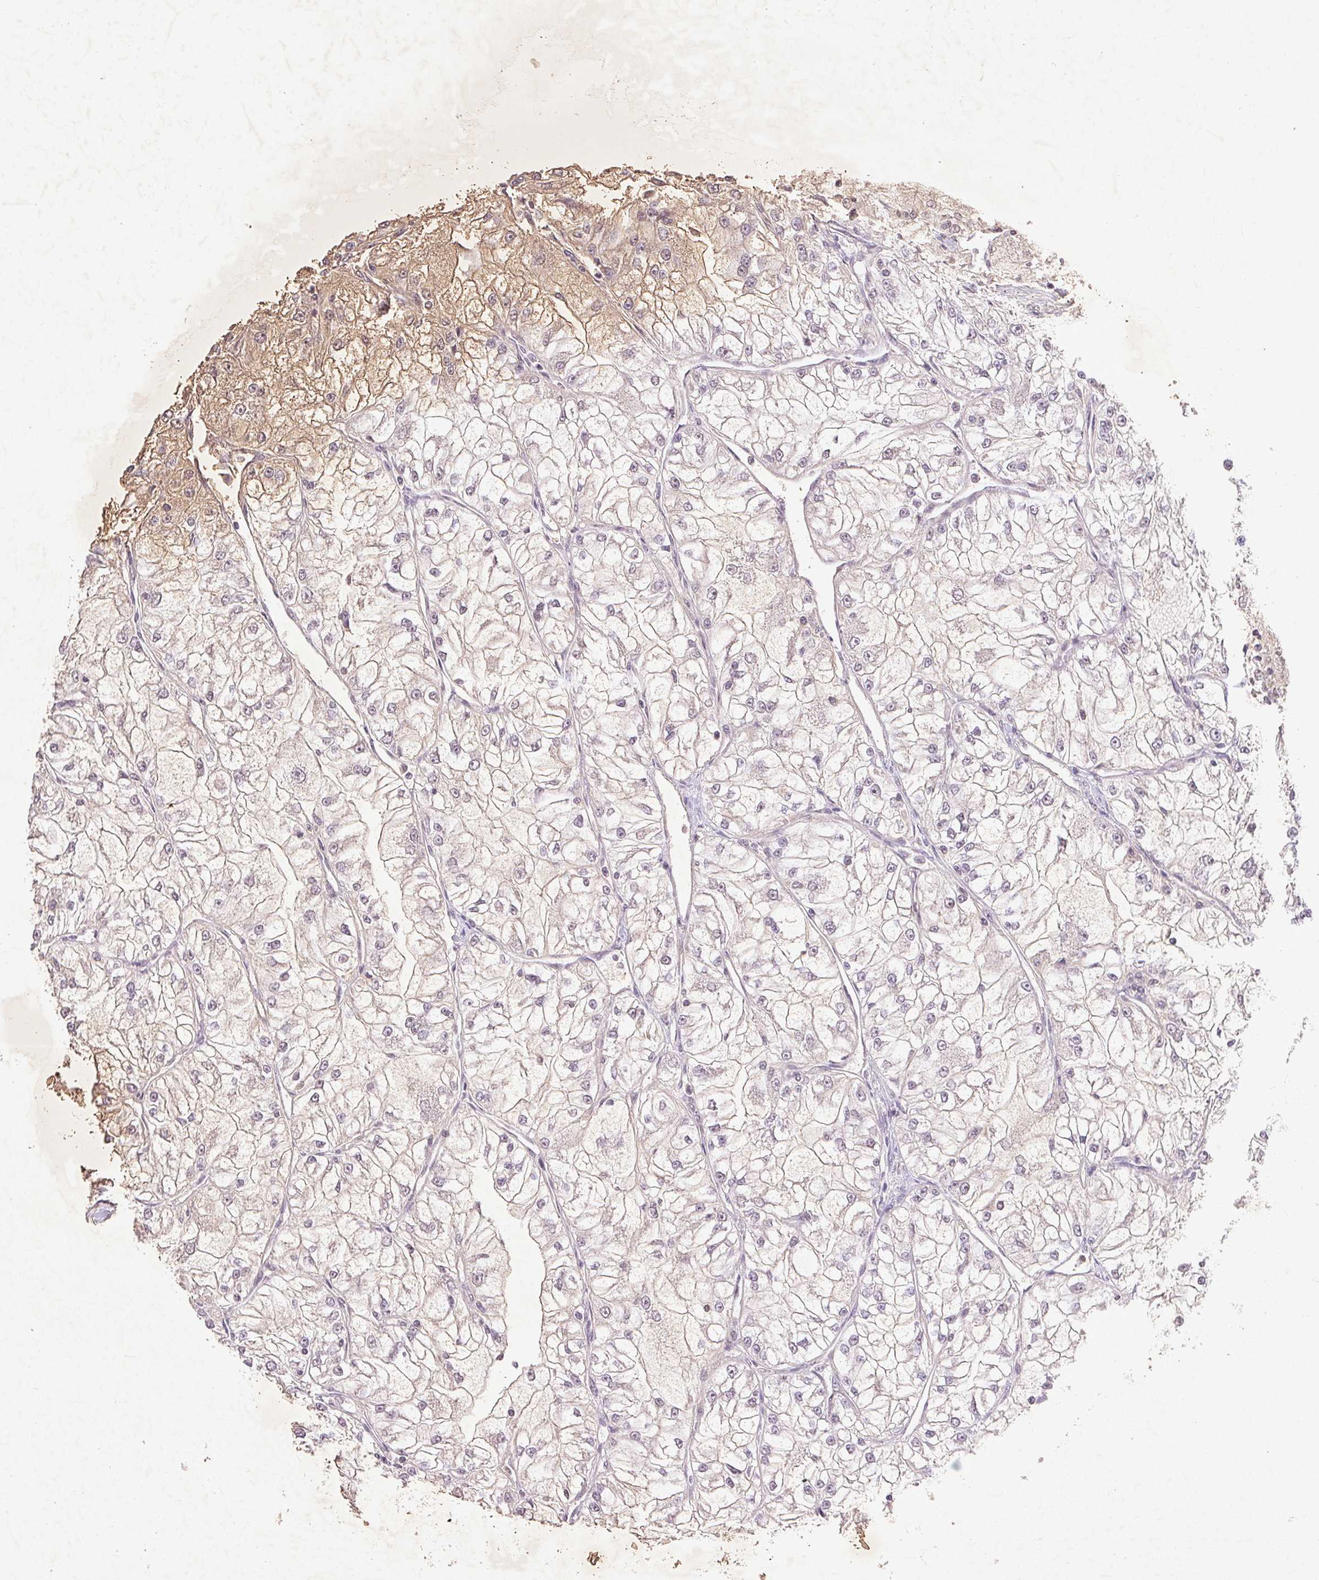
{"staining": {"intensity": "weak", "quantity": "<25%", "location": "cytoplasmic/membranous"}, "tissue": "renal cancer", "cell_type": "Tumor cells", "image_type": "cancer", "snomed": [{"axis": "morphology", "description": "Adenocarcinoma, NOS"}, {"axis": "topography", "description": "Kidney"}], "caption": "Tumor cells are negative for brown protein staining in renal adenocarcinoma.", "gene": "FAM168B", "patient": {"sex": "female", "age": 72}}